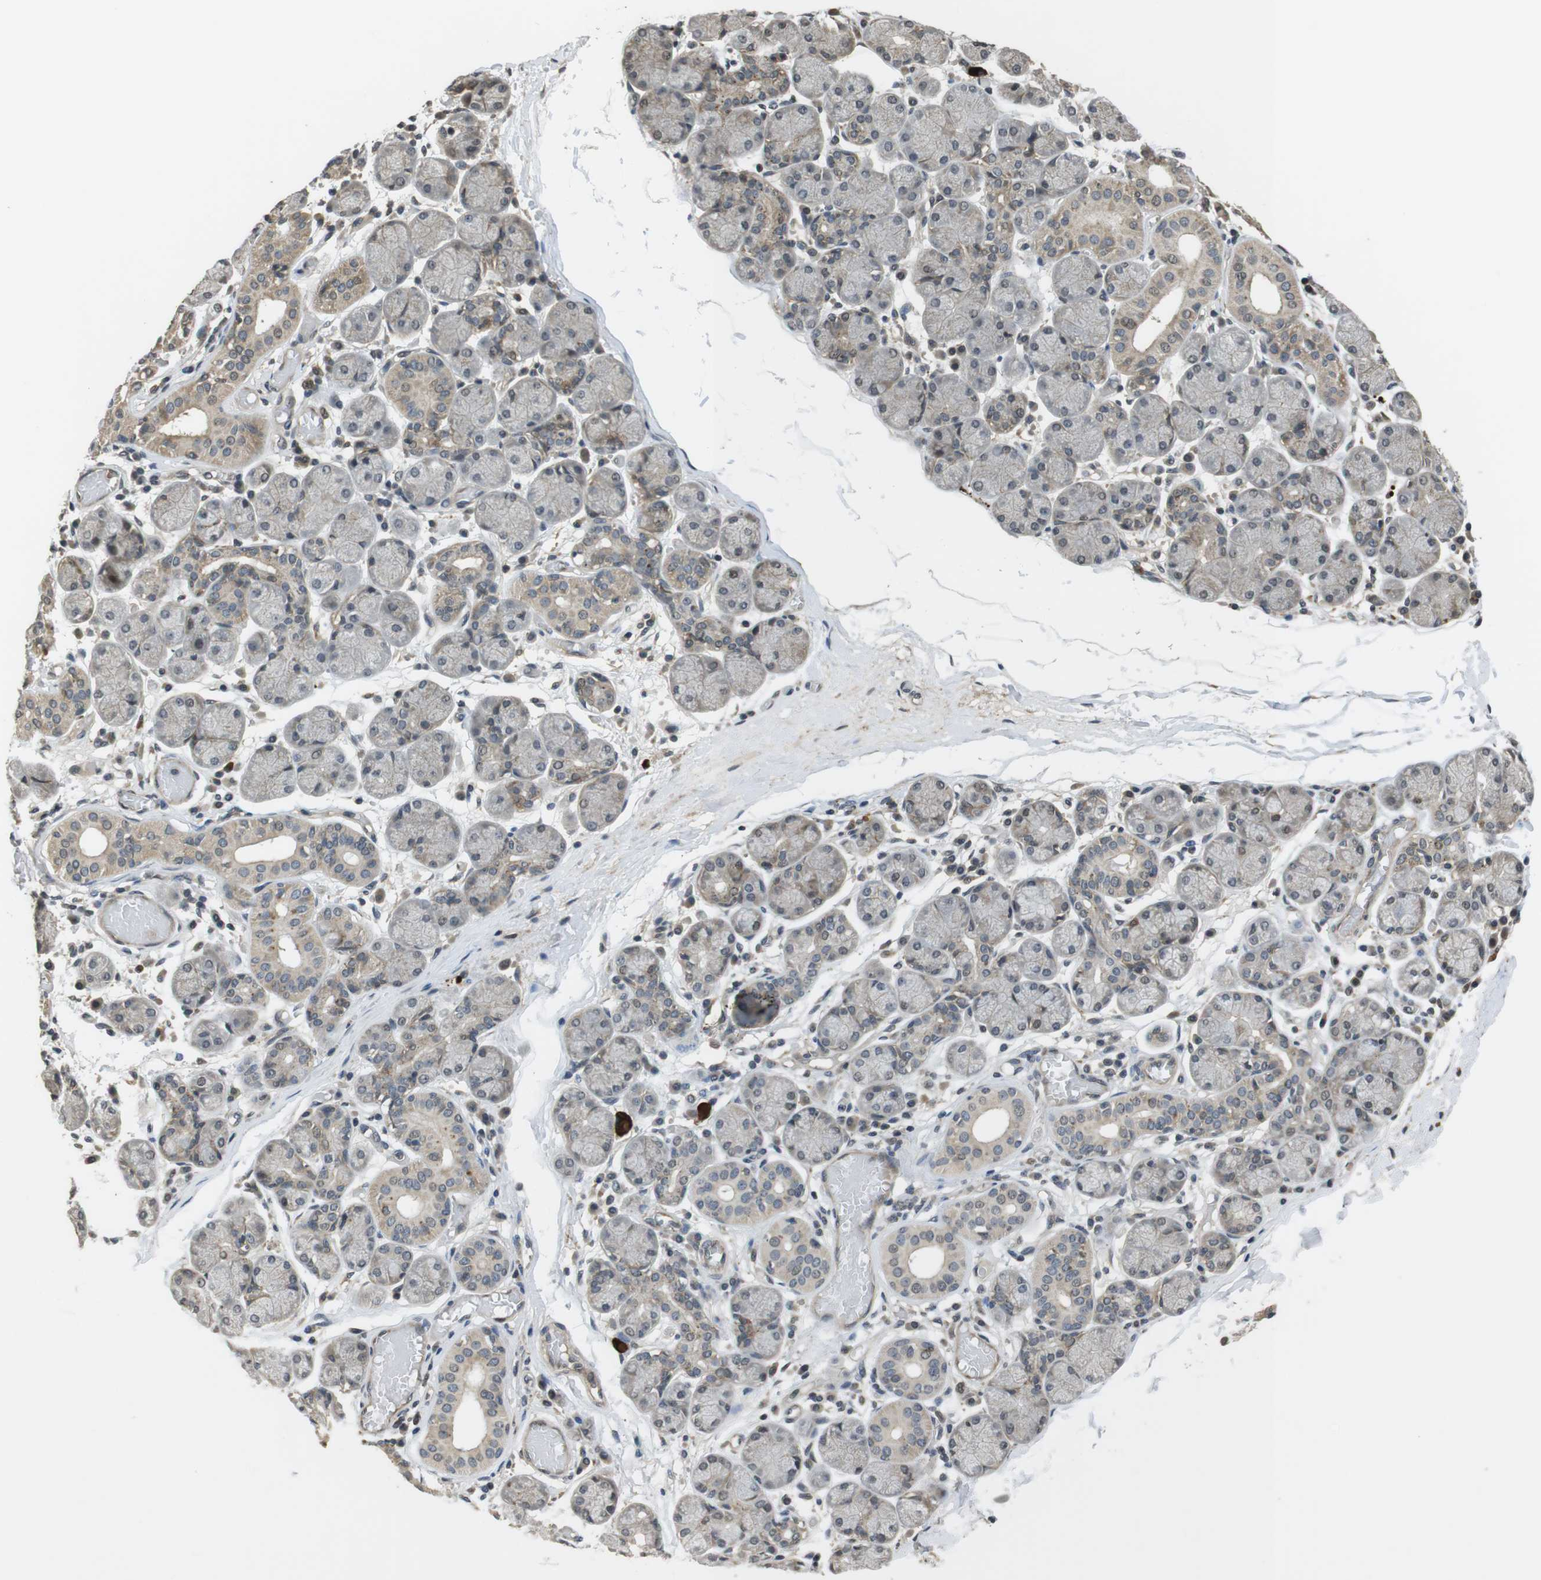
{"staining": {"intensity": "weak", "quantity": "<25%", "location": "cytoplasmic/membranous"}, "tissue": "salivary gland", "cell_type": "Glandular cells", "image_type": "normal", "snomed": [{"axis": "morphology", "description": "Normal tissue, NOS"}, {"axis": "topography", "description": "Salivary gland"}], "caption": "Immunohistochemical staining of unremarkable salivary gland displays no significant positivity in glandular cells. (IHC, brightfield microscopy, high magnification).", "gene": "FZD10", "patient": {"sex": "female", "age": 24}}